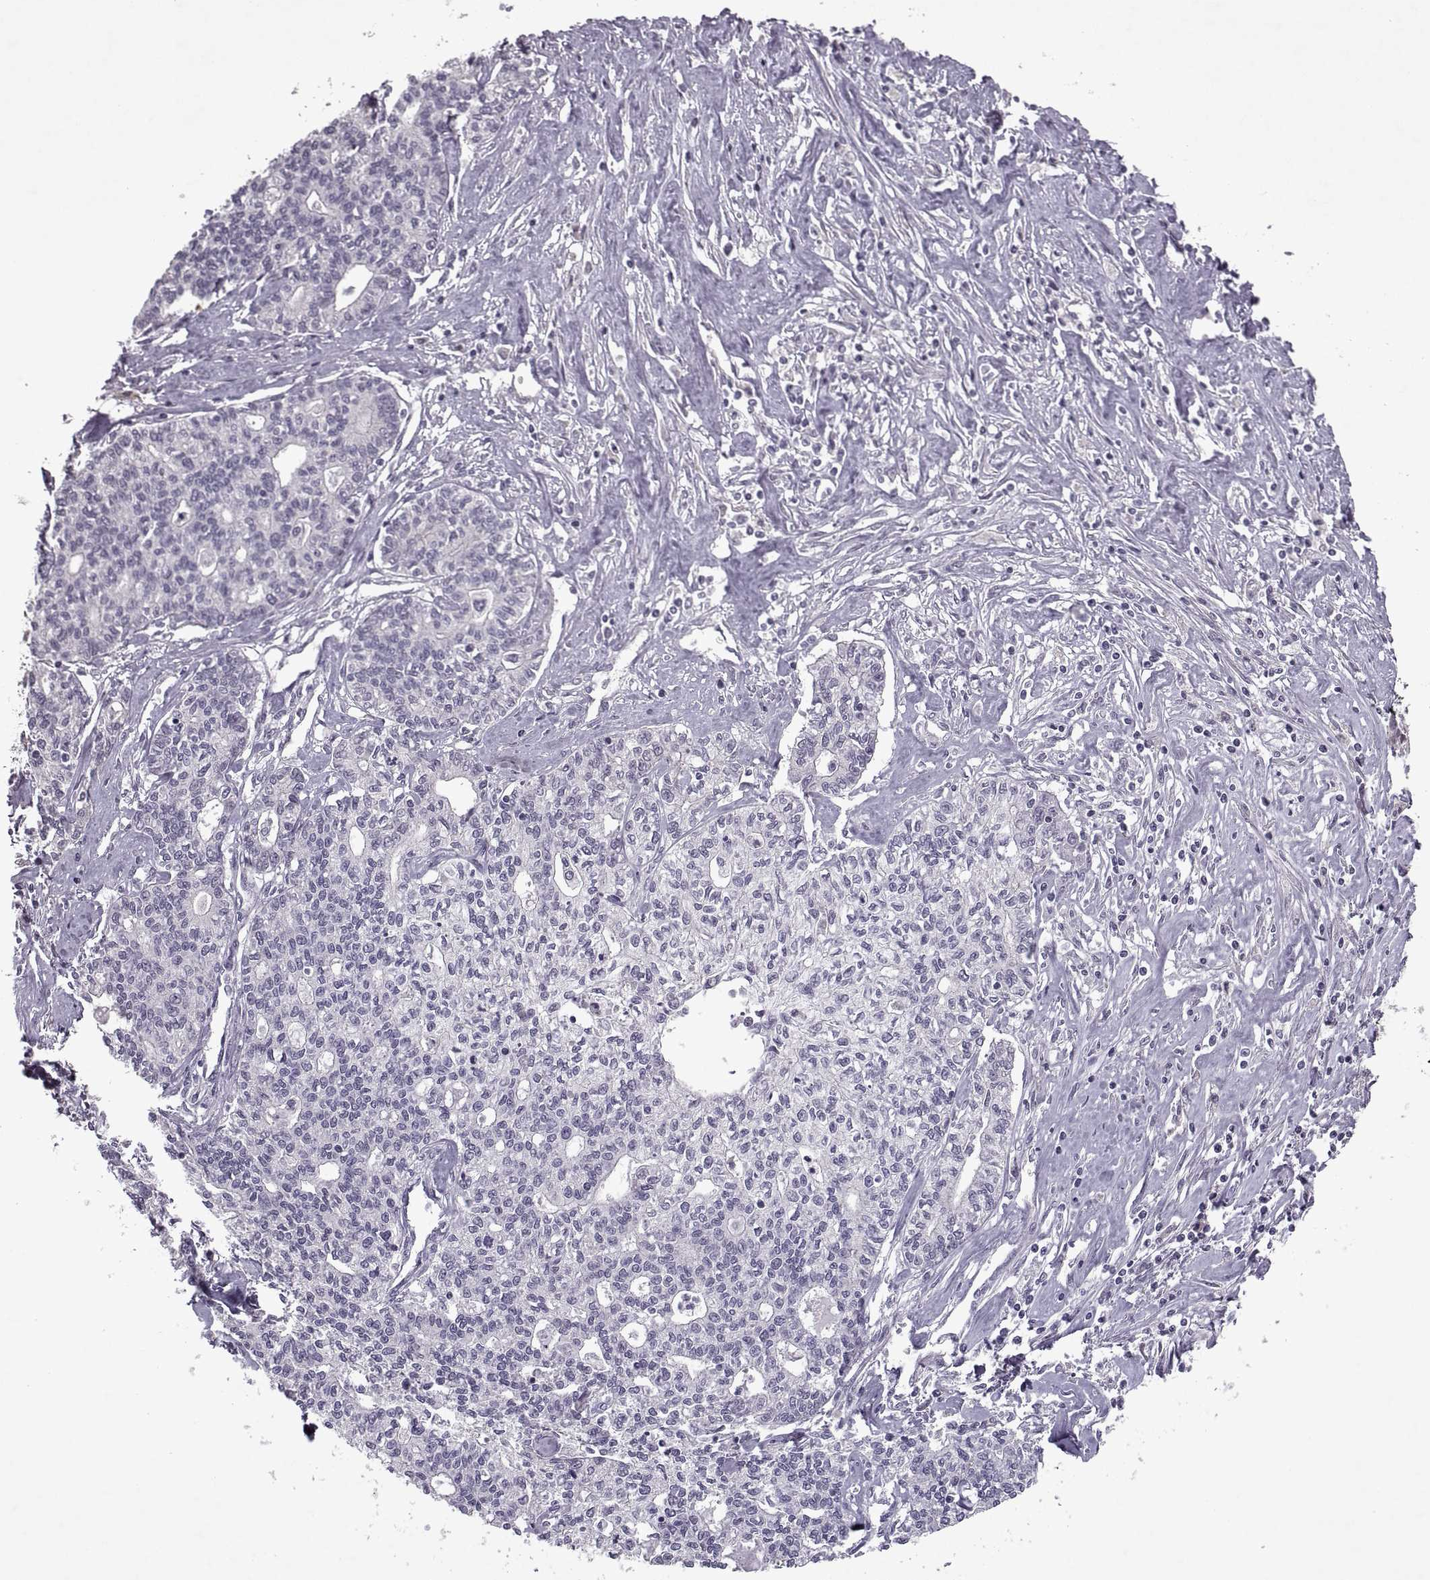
{"staining": {"intensity": "negative", "quantity": "none", "location": "none"}, "tissue": "liver cancer", "cell_type": "Tumor cells", "image_type": "cancer", "snomed": [{"axis": "morphology", "description": "Cholangiocarcinoma"}, {"axis": "topography", "description": "Liver"}], "caption": "Immunohistochemical staining of human liver cancer displays no significant staining in tumor cells. The staining was performed using DAB (3,3'-diaminobenzidine) to visualize the protein expression in brown, while the nuclei were stained in blue with hematoxylin (Magnification: 20x).", "gene": "MGAT4D", "patient": {"sex": "female", "age": 61}}